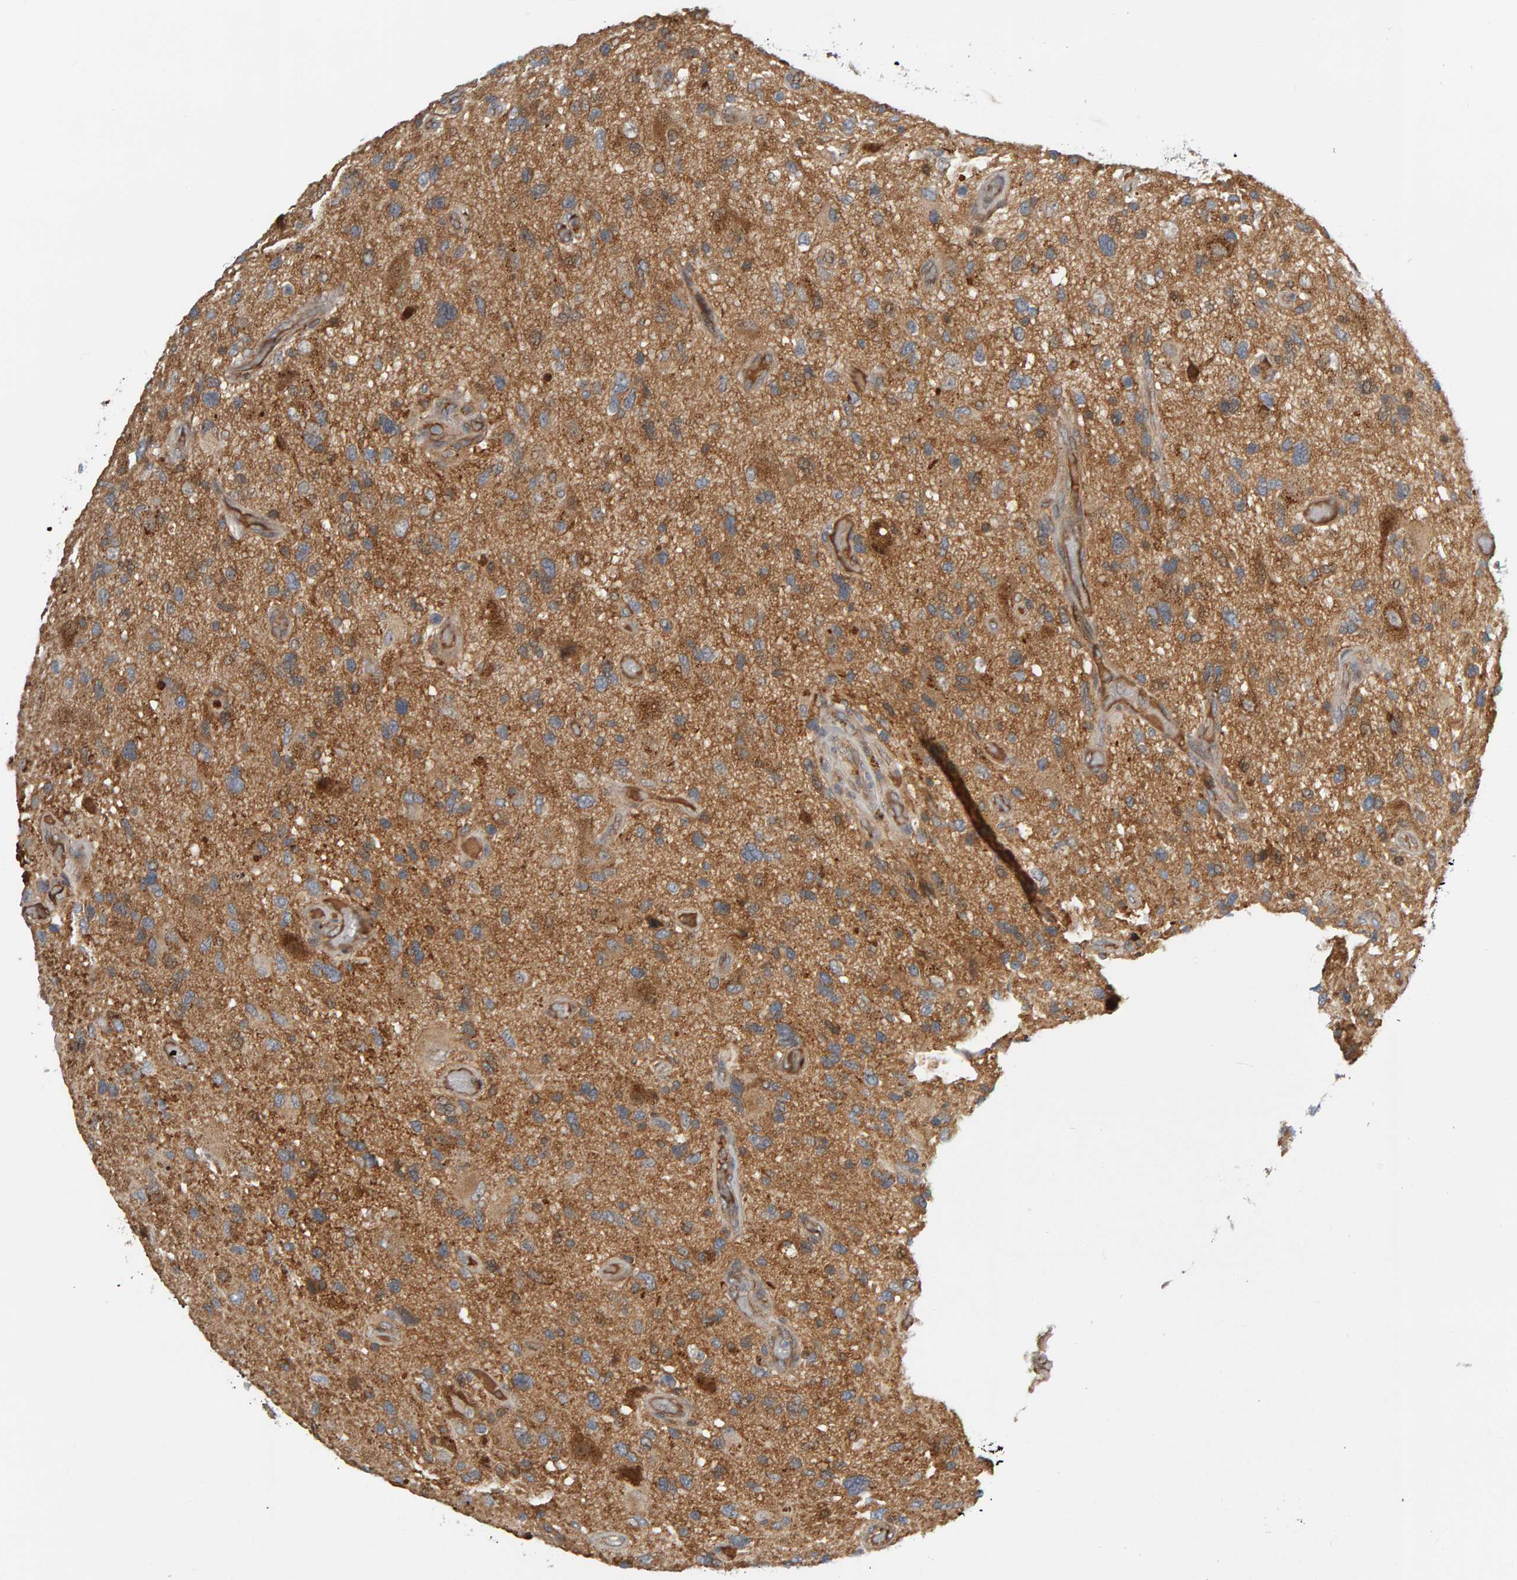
{"staining": {"intensity": "moderate", "quantity": "25%-75%", "location": "cytoplasmic/membranous"}, "tissue": "glioma", "cell_type": "Tumor cells", "image_type": "cancer", "snomed": [{"axis": "morphology", "description": "Glioma, malignant, High grade"}, {"axis": "topography", "description": "Brain"}], "caption": "Immunohistochemical staining of human malignant glioma (high-grade) reveals medium levels of moderate cytoplasmic/membranous positivity in approximately 25%-75% of tumor cells. The protein is shown in brown color, while the nuclei are stained blue.", "gene": "ZNF160", "patient": {"sex": "male", "age": 33}}